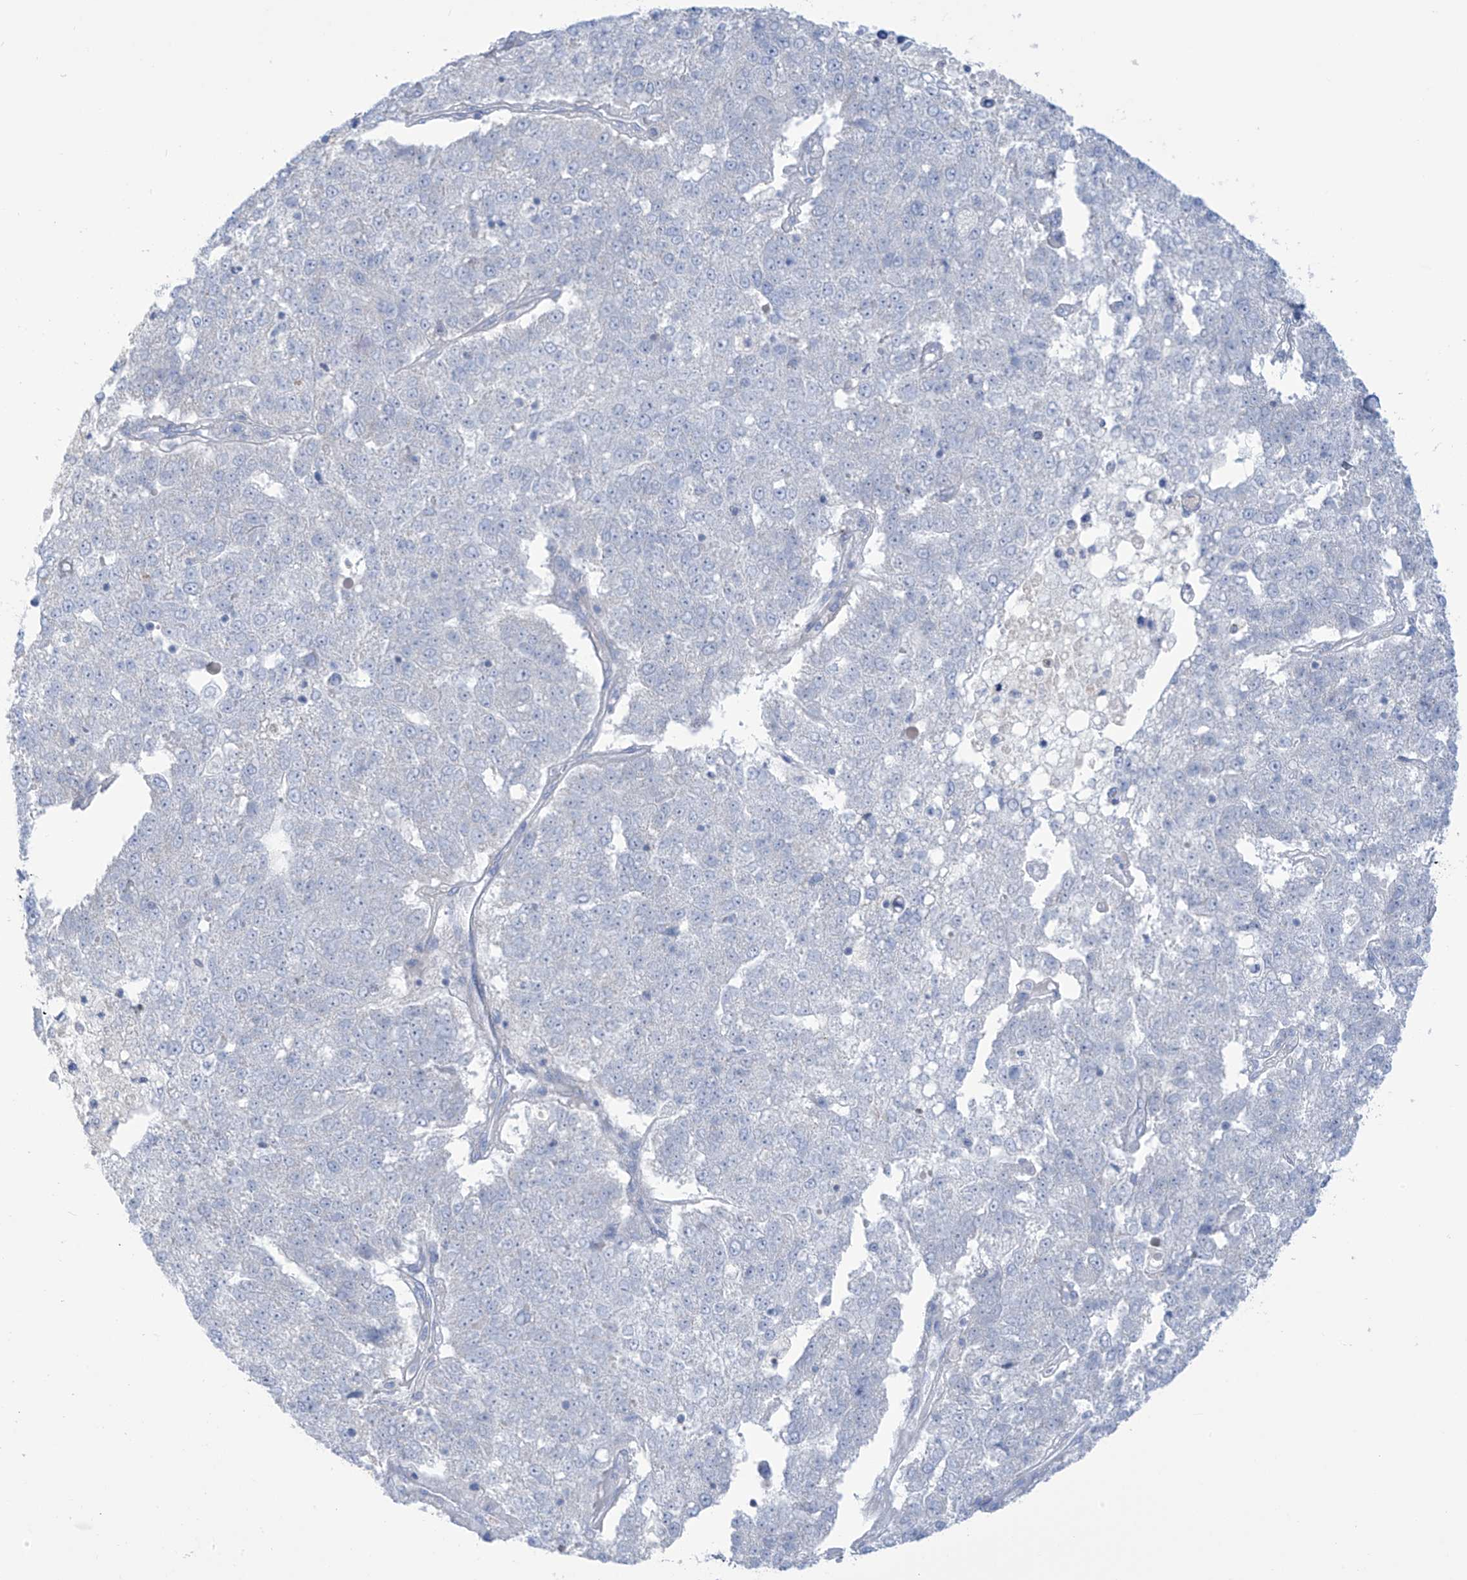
{"staining": {"intensity": "negative", "quantity": "none", "location": "none"}, "tissue": "pancreatic cancer", "cell_type": "Tumor cells", "image_type": "cancer", "snomed": [{"axis": "morphology", "description": "Adenocarcinoma, NOS"}, {"axis": "topography", "description": "Pancreas"}], "caption": "The image demonstrates no significant expression in tumor cells of pancreatic cancer.", "gene": "FABP2", "patient": {"sex": "female", "age": 61}}